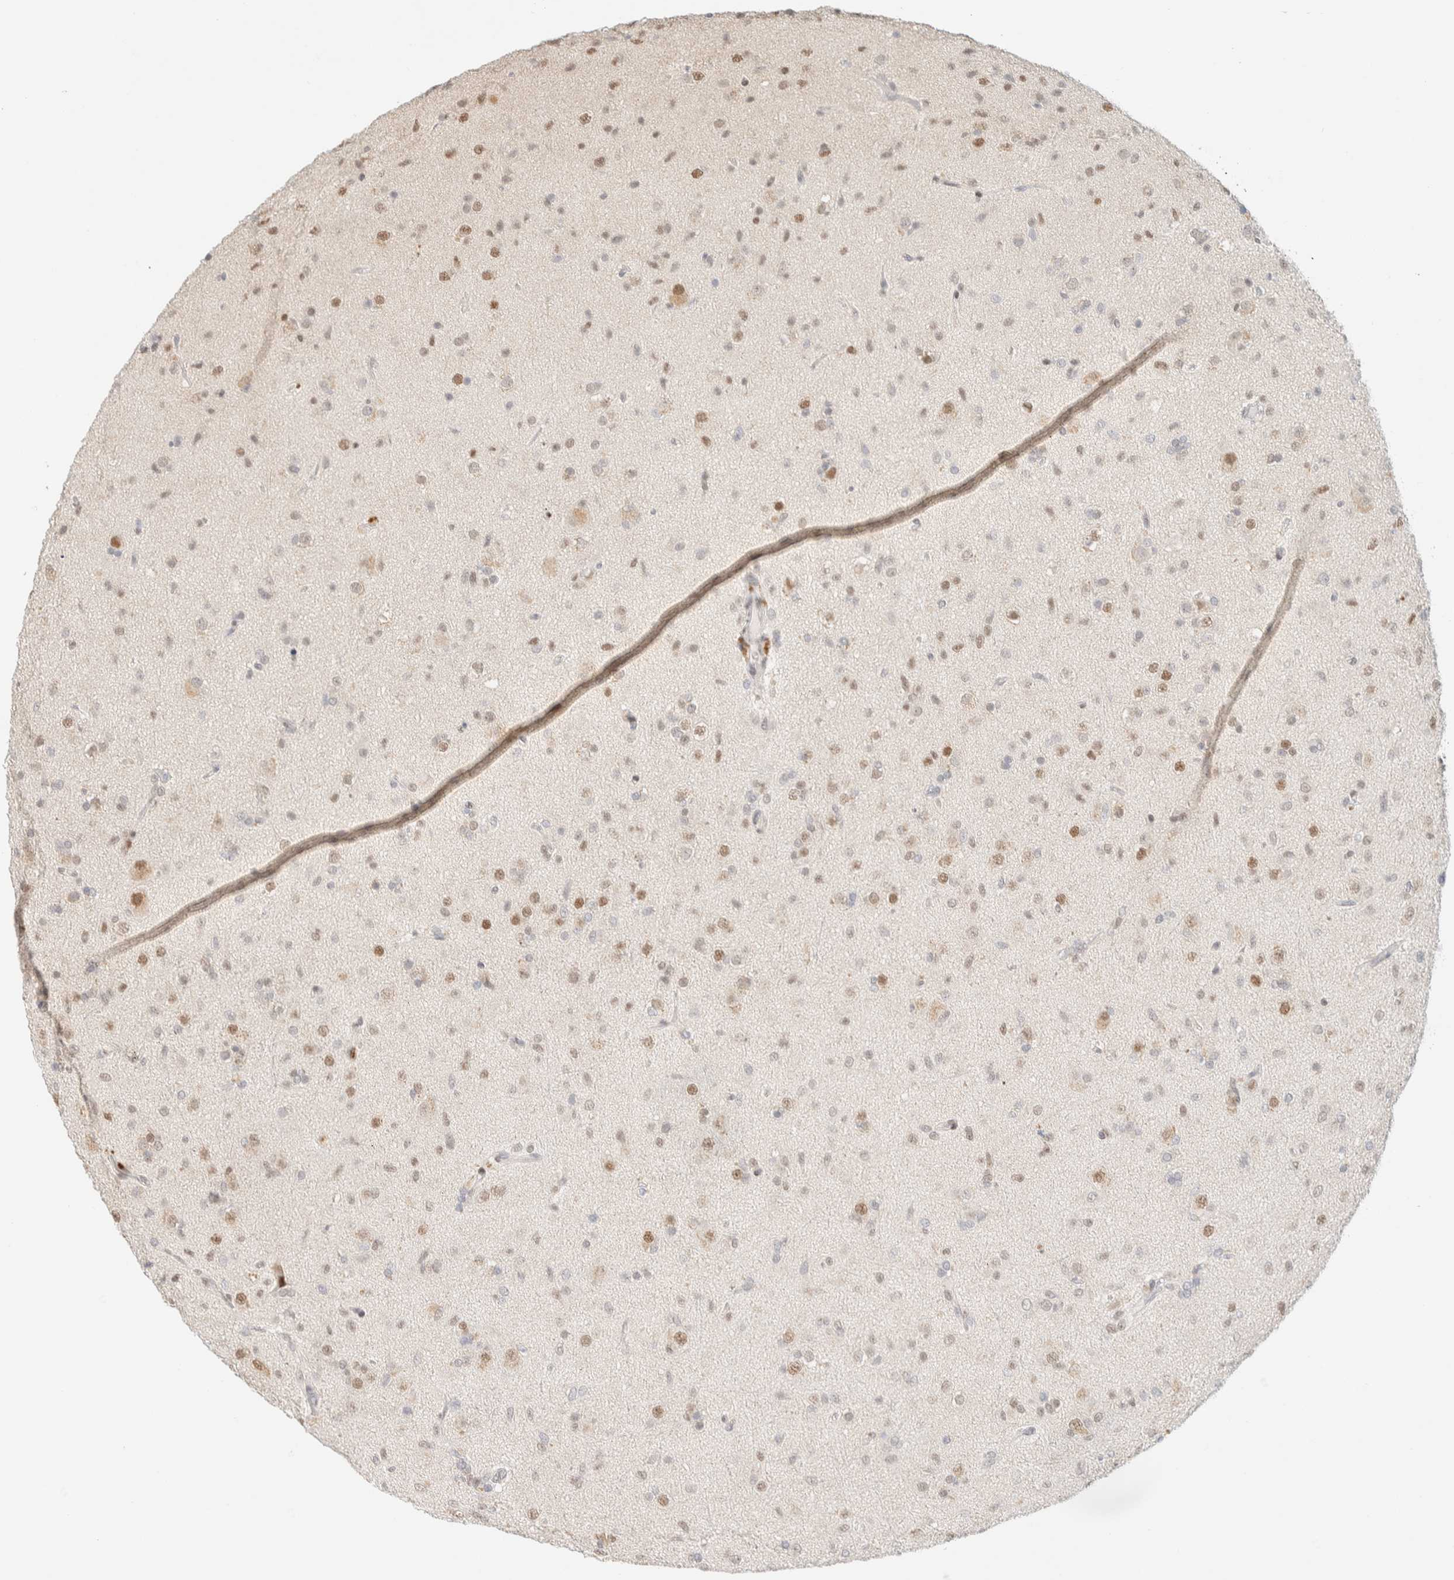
{"staining": {"intensity": "moderate", "quantity": "25%-75%", "location": "nuclear"}, "tissue": "glioma", "cell_type": "Tumor cells", "image_type": "cancer", "snomed": [{"axis": "morphology", "description": "Glioma, malignant, Low grade"}, {"axis": "topography", "description": "Brain"}], "caption": "A brown stain highlights moderate nuclear positivity of a protein in human glioma tumor cells.", "gene": "PYGO2", "patient": {"sex": "male", "age": 65}}